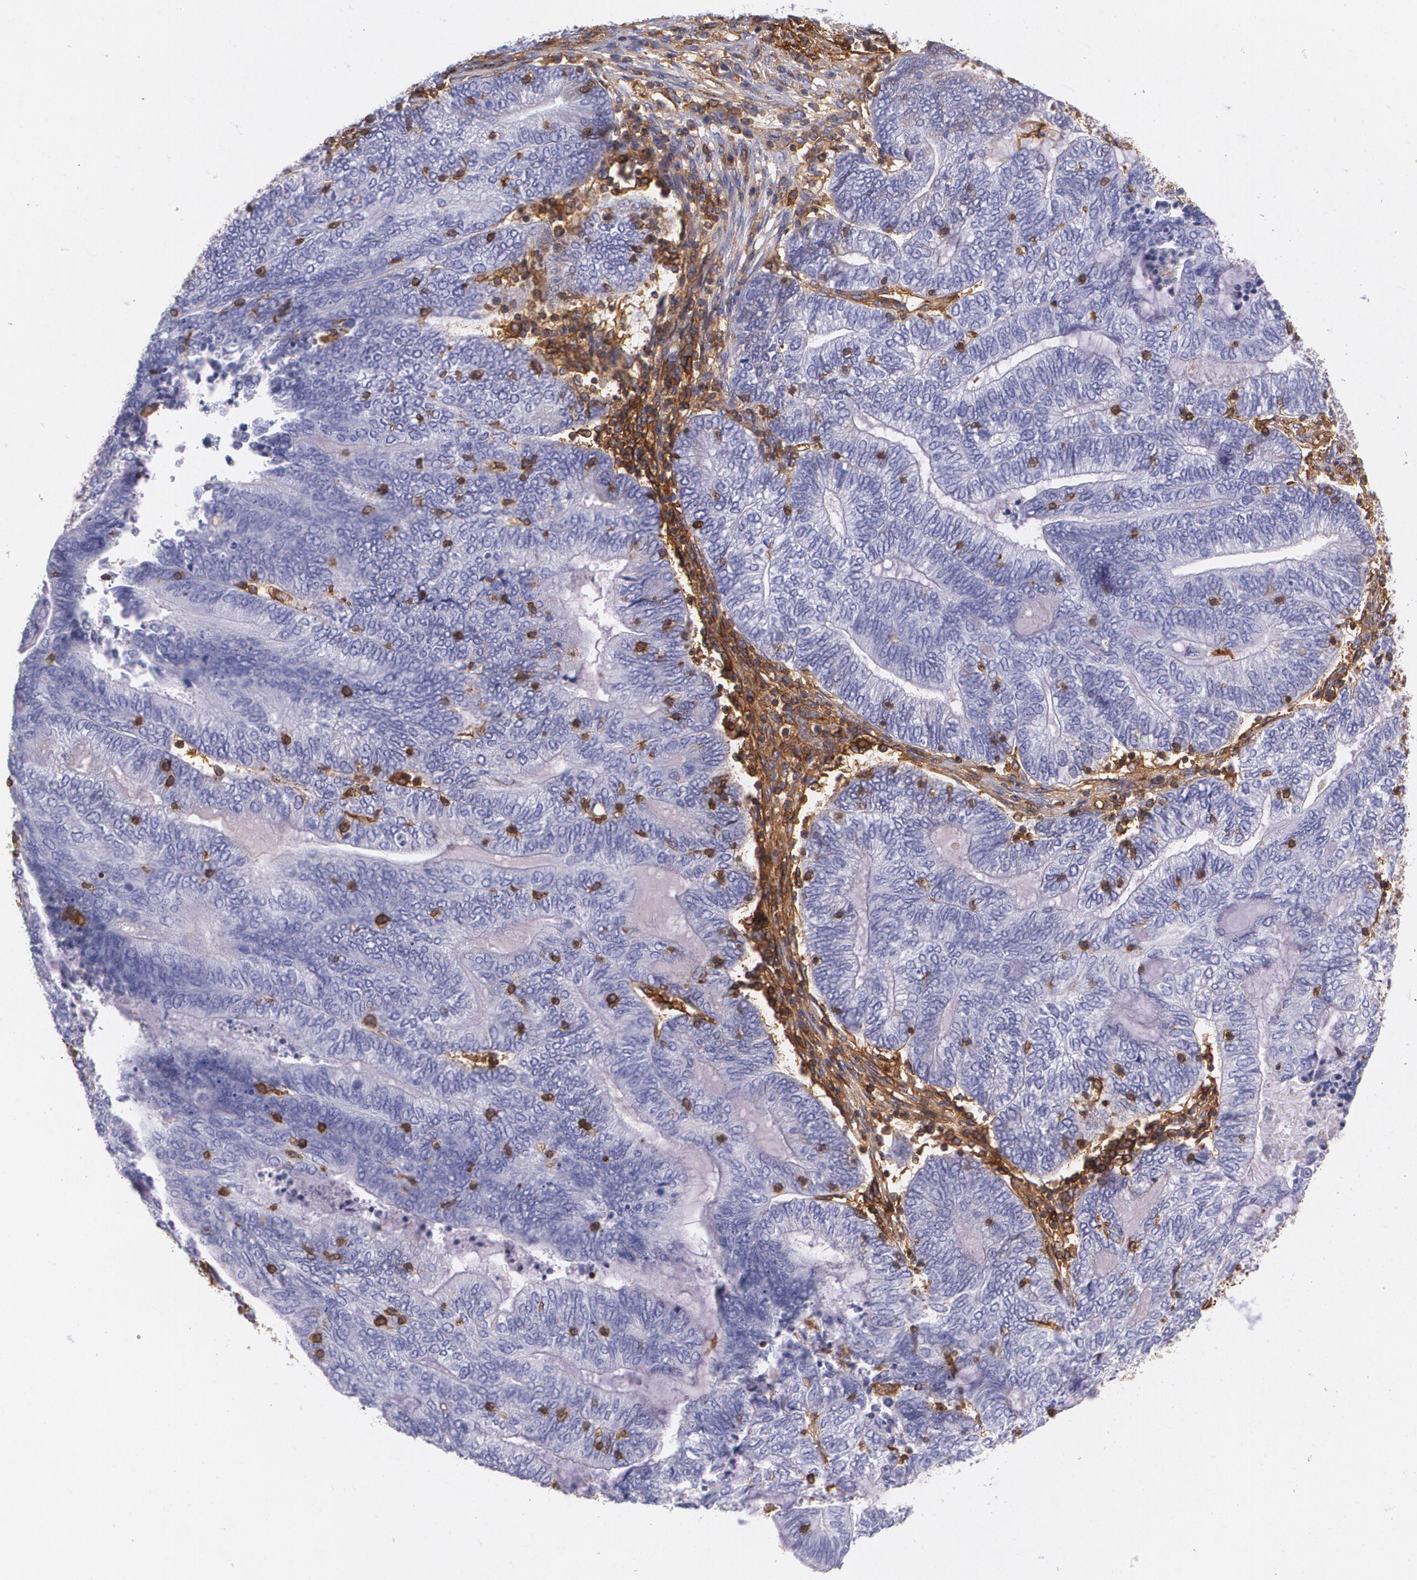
{"staining": {"intensity": "negative", "quantity": "none", "location": "none"}, "tissue": "endometrial cancer", "cell_type": "Tumor cells", "image_type": "cancer", "snomed": [{"axis": "morphology", "description": "Adenocarcinoma, NOS"}, {"axis": "topography", "description": "Uterus"}, {"axis": "topography", "description": "Endometrium"}], "caption": "DAB (3,3'-diaminobenzidine) immunohistochemical staining of human adenocarcinoma (endometrial) exhibits no significant staining in tumor cells.", "gene": "B2M", "patient": {"sex": "female", "age": 70}}